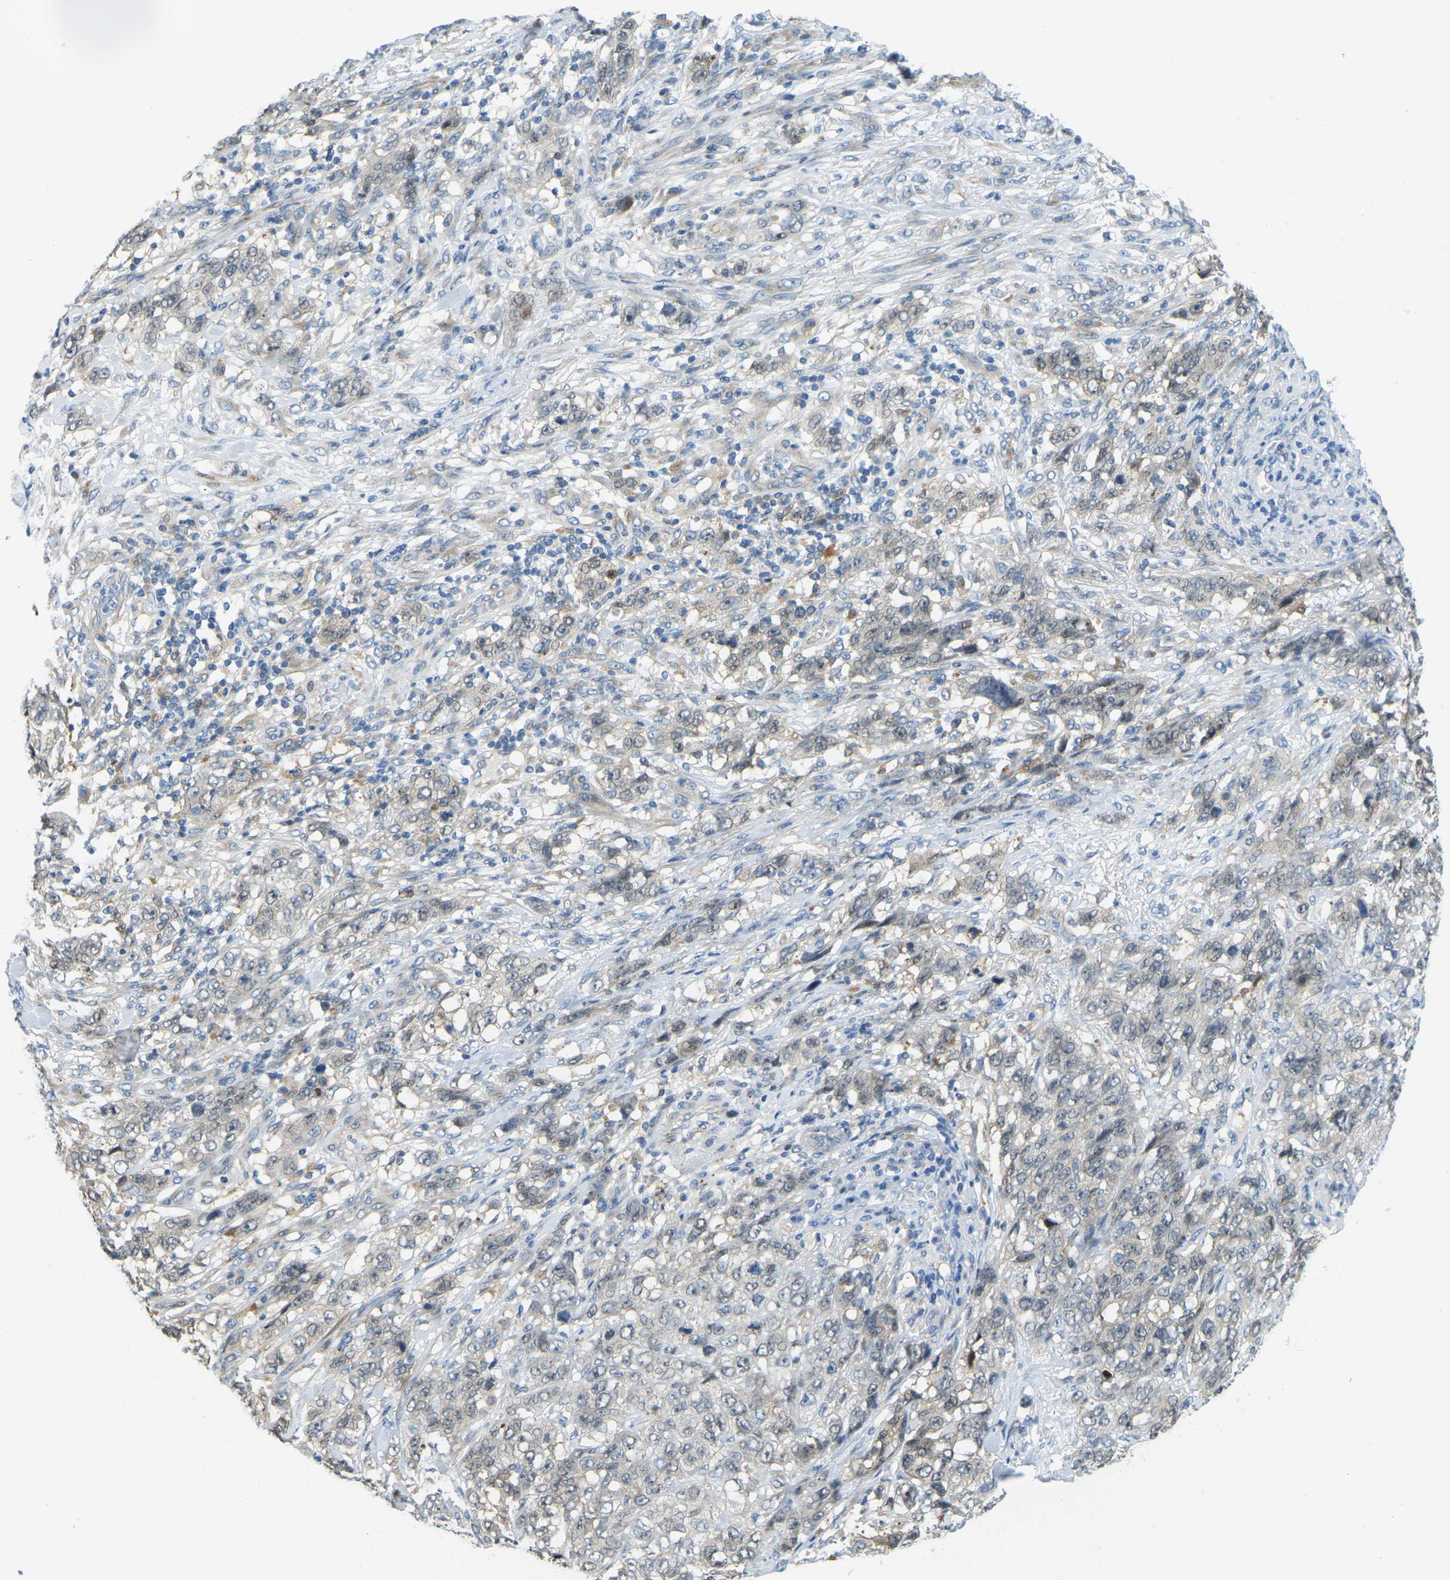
{"staining": {"intensity": "negative", "quantity": "none", "location": "none"}, "tissue": "stomach cancer", "cell_type": "Tumor cells", "image_type": "cancer", "snomed": [{"axis": "morphology", "description": "Adenocarcinoma, NOS"}, {"axis": "topography", "description": "Stomach"}], "caption": "Immunohistochemistry (IHC) histopathology image of neoplastic tissue: human stomach cancer stained with DAB (3,3'-diaminobenzidine) demonstrates no significant protein positivity in tumor cells.", "gene": "NME8", "patient": {"sex": "male", "age": 48}}